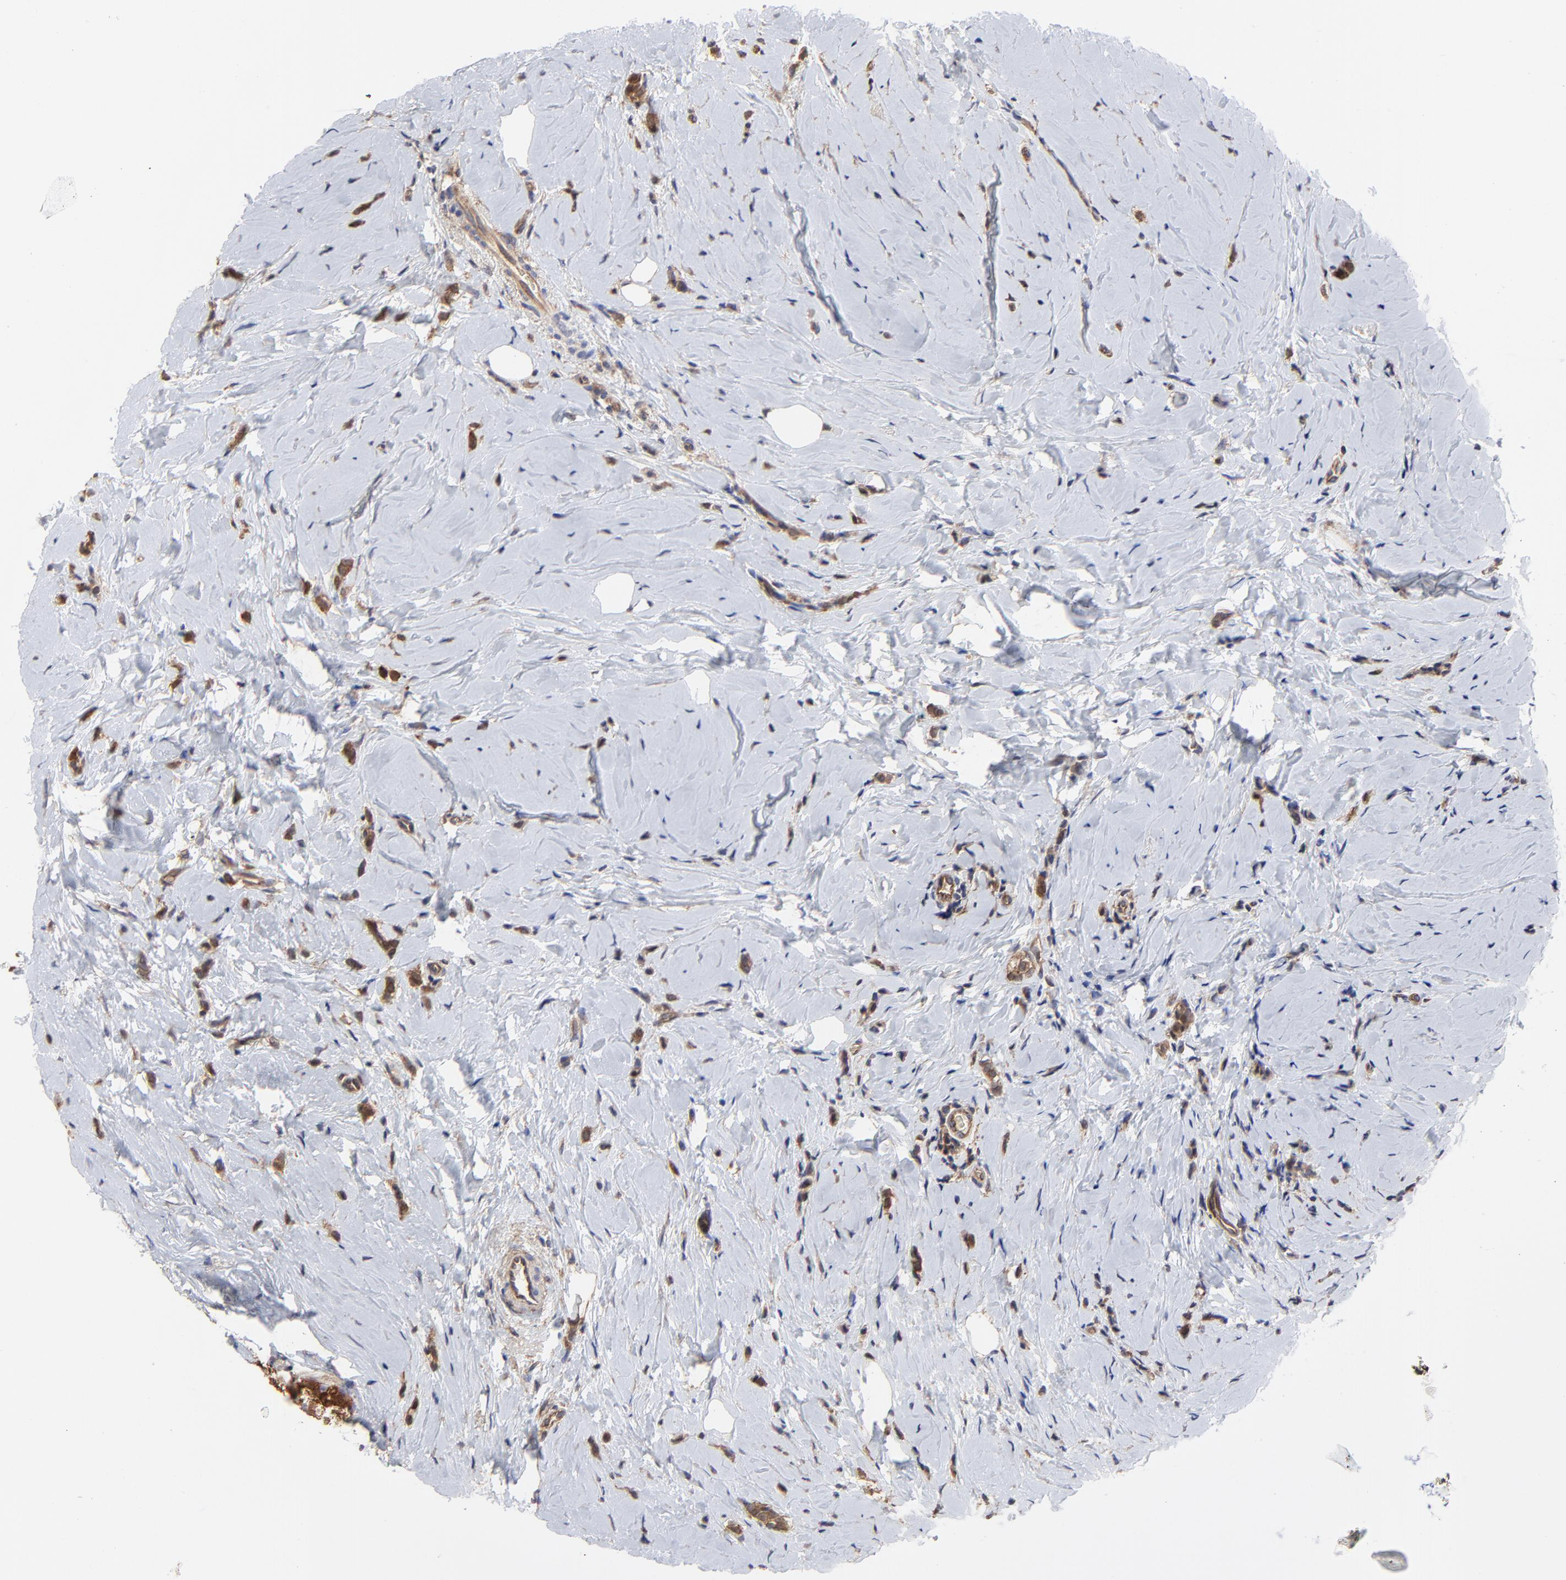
{"staining": {"intensity": "moderate", "quantity": ">75%", "location": "cytoplasmic/membranous"}, "tissue": "breast cancer", "cell_type": "Tumor cells", "image_type": "cancer", "snomed": [{"axis": "morphology", "description": "Lobular carcinoma"}, {"axis": "topography", "description": "Breast"}], "caption": "Breast lobular carcinoma stained with immunohistochemistry reveals moderate cytoplasmic/membranous positivity in about >75% of tumor cells.", "gene": "ARMT1", "patient": {"sex": "female", "age": 64}}